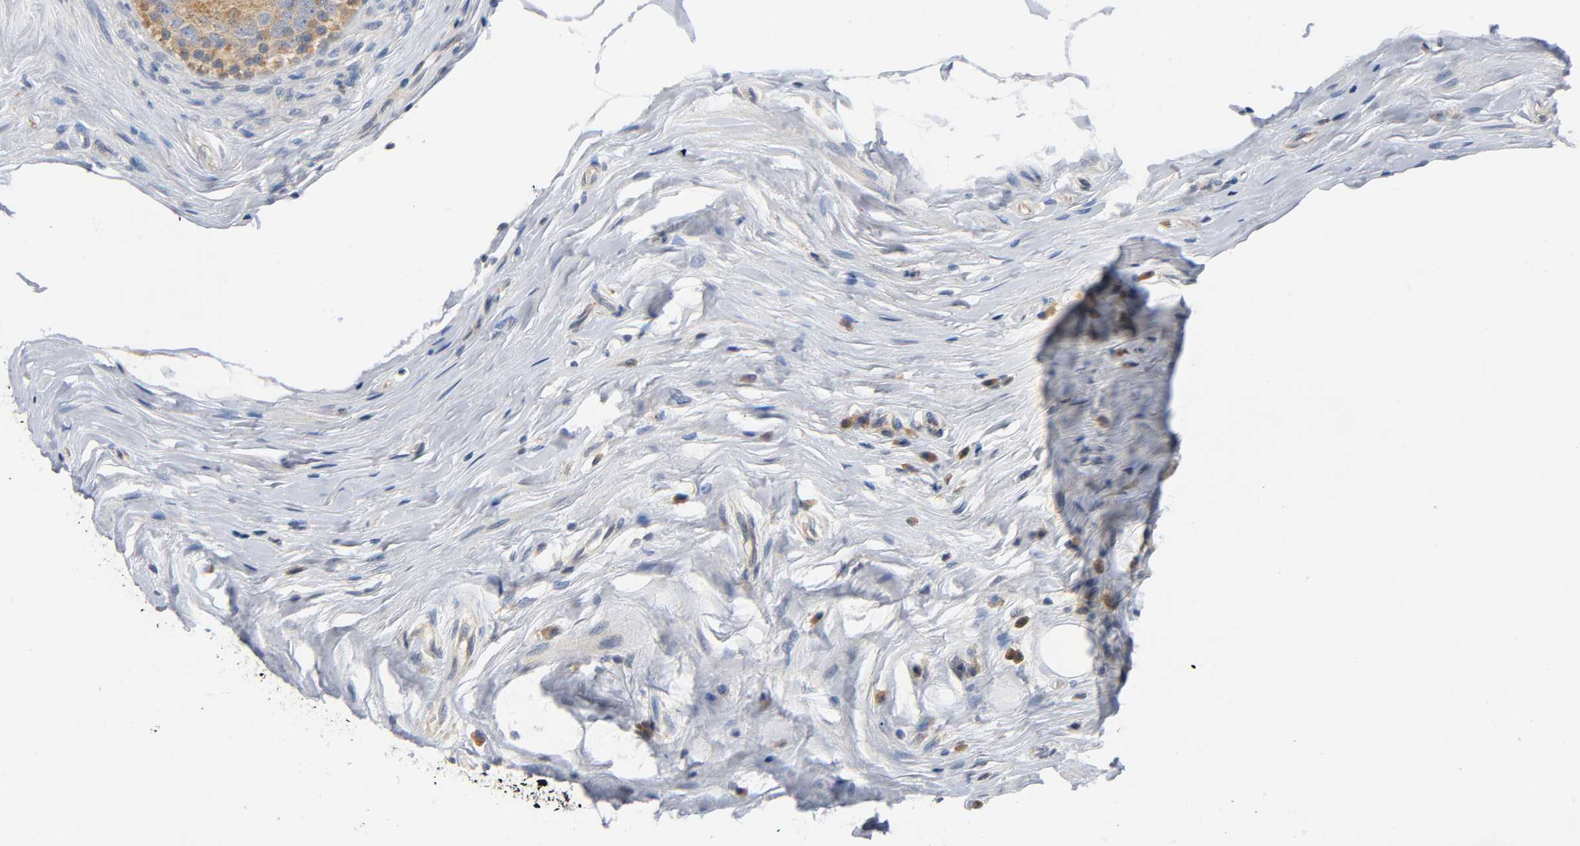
{"staining": {"intensity": "moderate", "quantity": ">75%", "location": "cytoplasmic/membranous"}, "tissue": "epididymis", "cell_type": "Glandular cells", "image_type": "normal", "snomed": [{"axis": "morphology", "description": "Normal tissue, NOS"}, {"axis": "morphology", "description": "Inflammation, NOS"}, {"axis": "topography", "description": "Epididymis"}], "caption": "This is a histology image of immunohistochemistry staining of benign epididymis, which shows moderate staining in the cytoplasmic/membranous of glandular cells.", "gene": "HDAC6", "patient": {"sex": "male", "age": 84}}